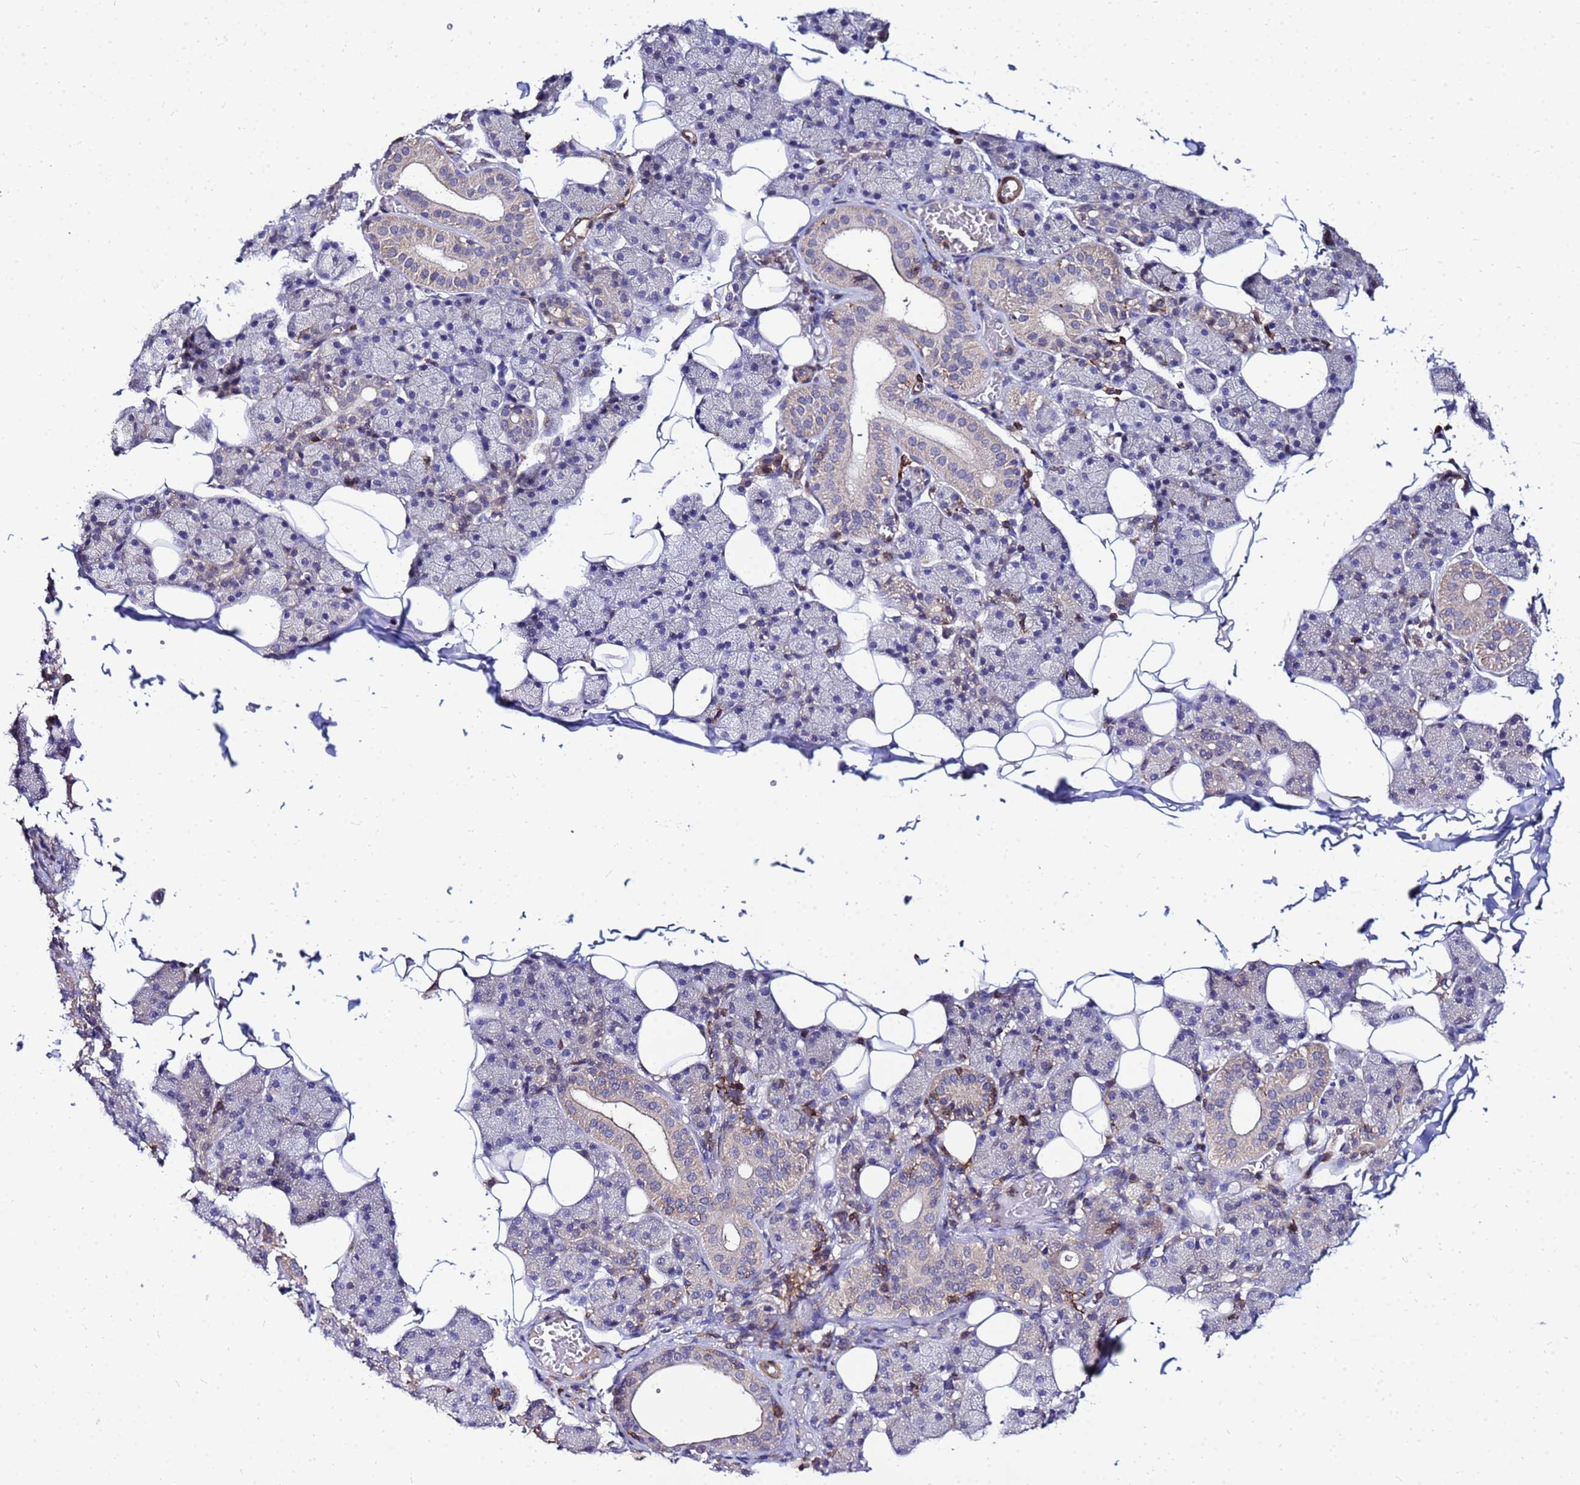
{"staining": {"intensity": "negative", "quantity": "none", "location": "none"}, "tissue": "salivary gland", "cell_type": "Glandular cells", "image_type": "normal", "snomed": [{"axis": "morphology", "description": "Normal tissue, NOS"}, {"axis": "topography", "description": "Salivary gland"}], "caption": "Immunohistochemistry of benign human salivary gland demonstrates no positivity in glandular cells.", "gene": "DBNDD2", "patient": {"sex": "female", "age": 33}}